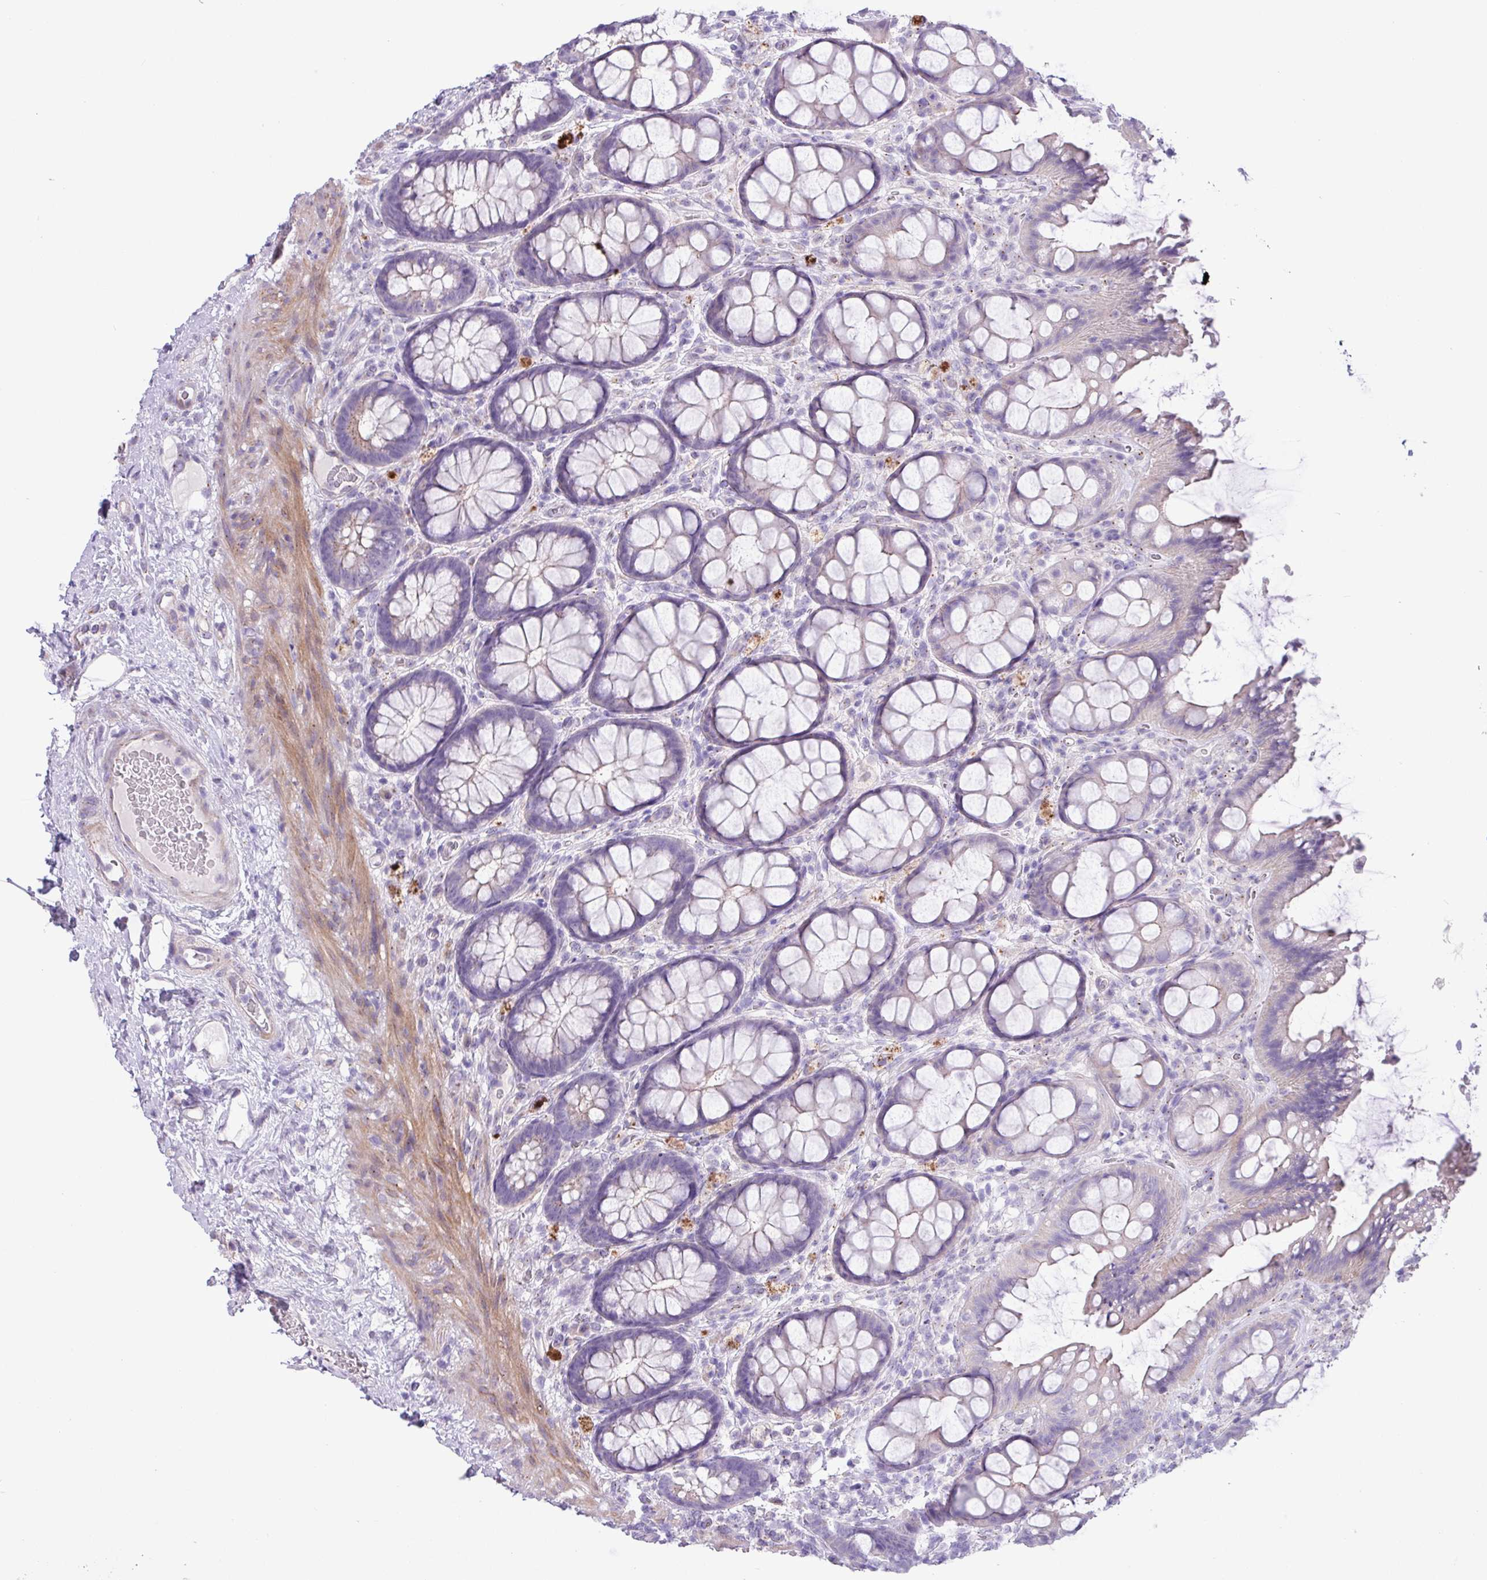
{"staining": {"intensity": "moderate", "quantity": "<25%", "location": "cytoplasmic/membranous"}, "tissue": "rectum", "cell_type": "Glandular cells", "image_type": "normal", "snomed": [{"axis": "morphology", "description": "Normal tissue, NOS"}, {"axis": "topography", "description": "Rectum"}], "caption": "Rectum stained with DAB (3,3'-diaminobenzidine) immunohistochemistry (IHC) exhibits low levels of moderate cytoplasmic/membranous positivity in approximately <25% of glandular cells.", "gene": "SPINK8", "patient": {"sex": "female", "age": 67}}